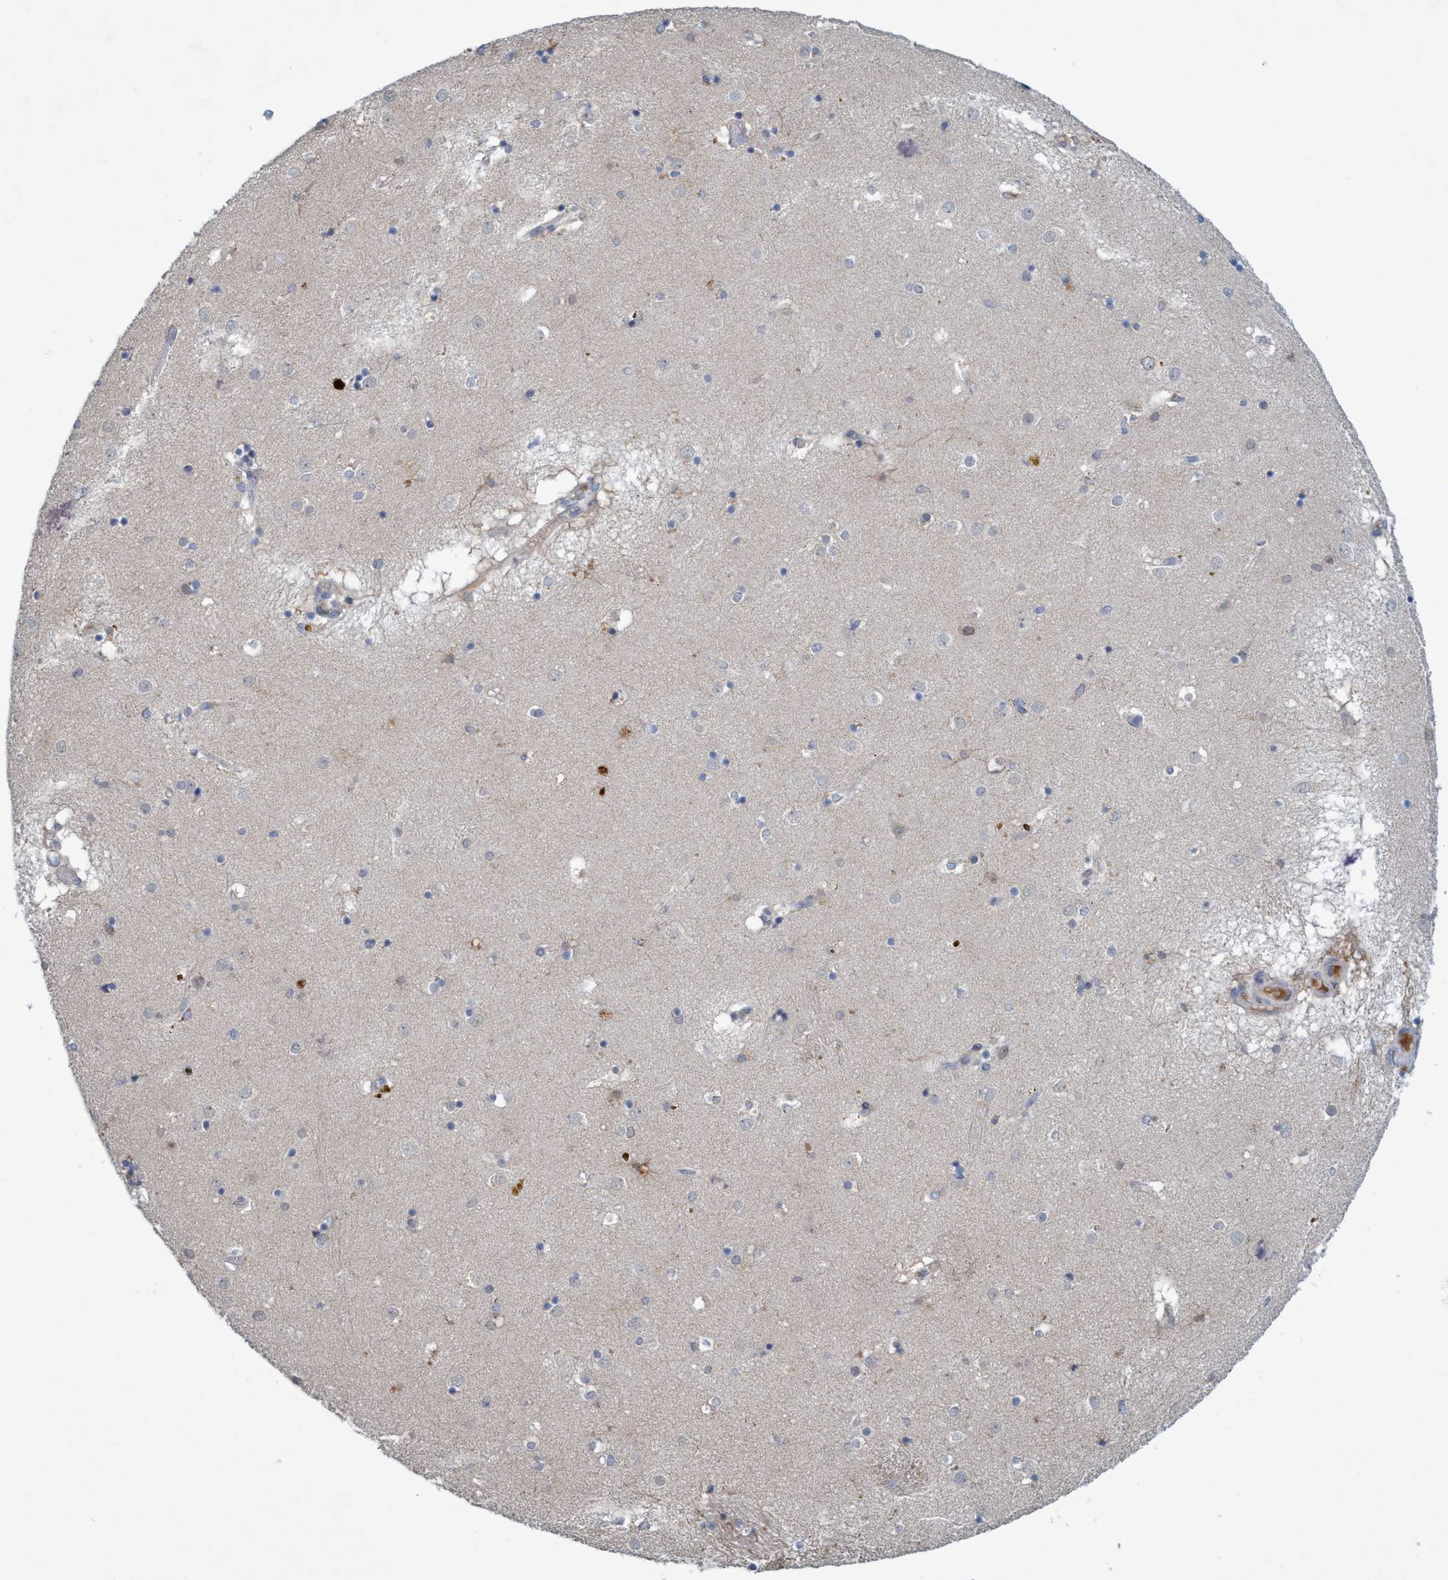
{"staining": {"intensity": "negative", "quantity": "none", "location": "none"}, "tissue": "caudate", "cell_type": "Glial cells", "image_type": "normal", "snomed": [{"axis": "morphology", "description": "Normal tissue, NOS"}, {"axis": "topography", "description": "Lateral ventricle wall"}], "caption": "A histopathology image of caudate stained for a protein displays no brown staining in glial cells.", "gene": "RNF208", "patient": {"sex": "male", "age": 70}}